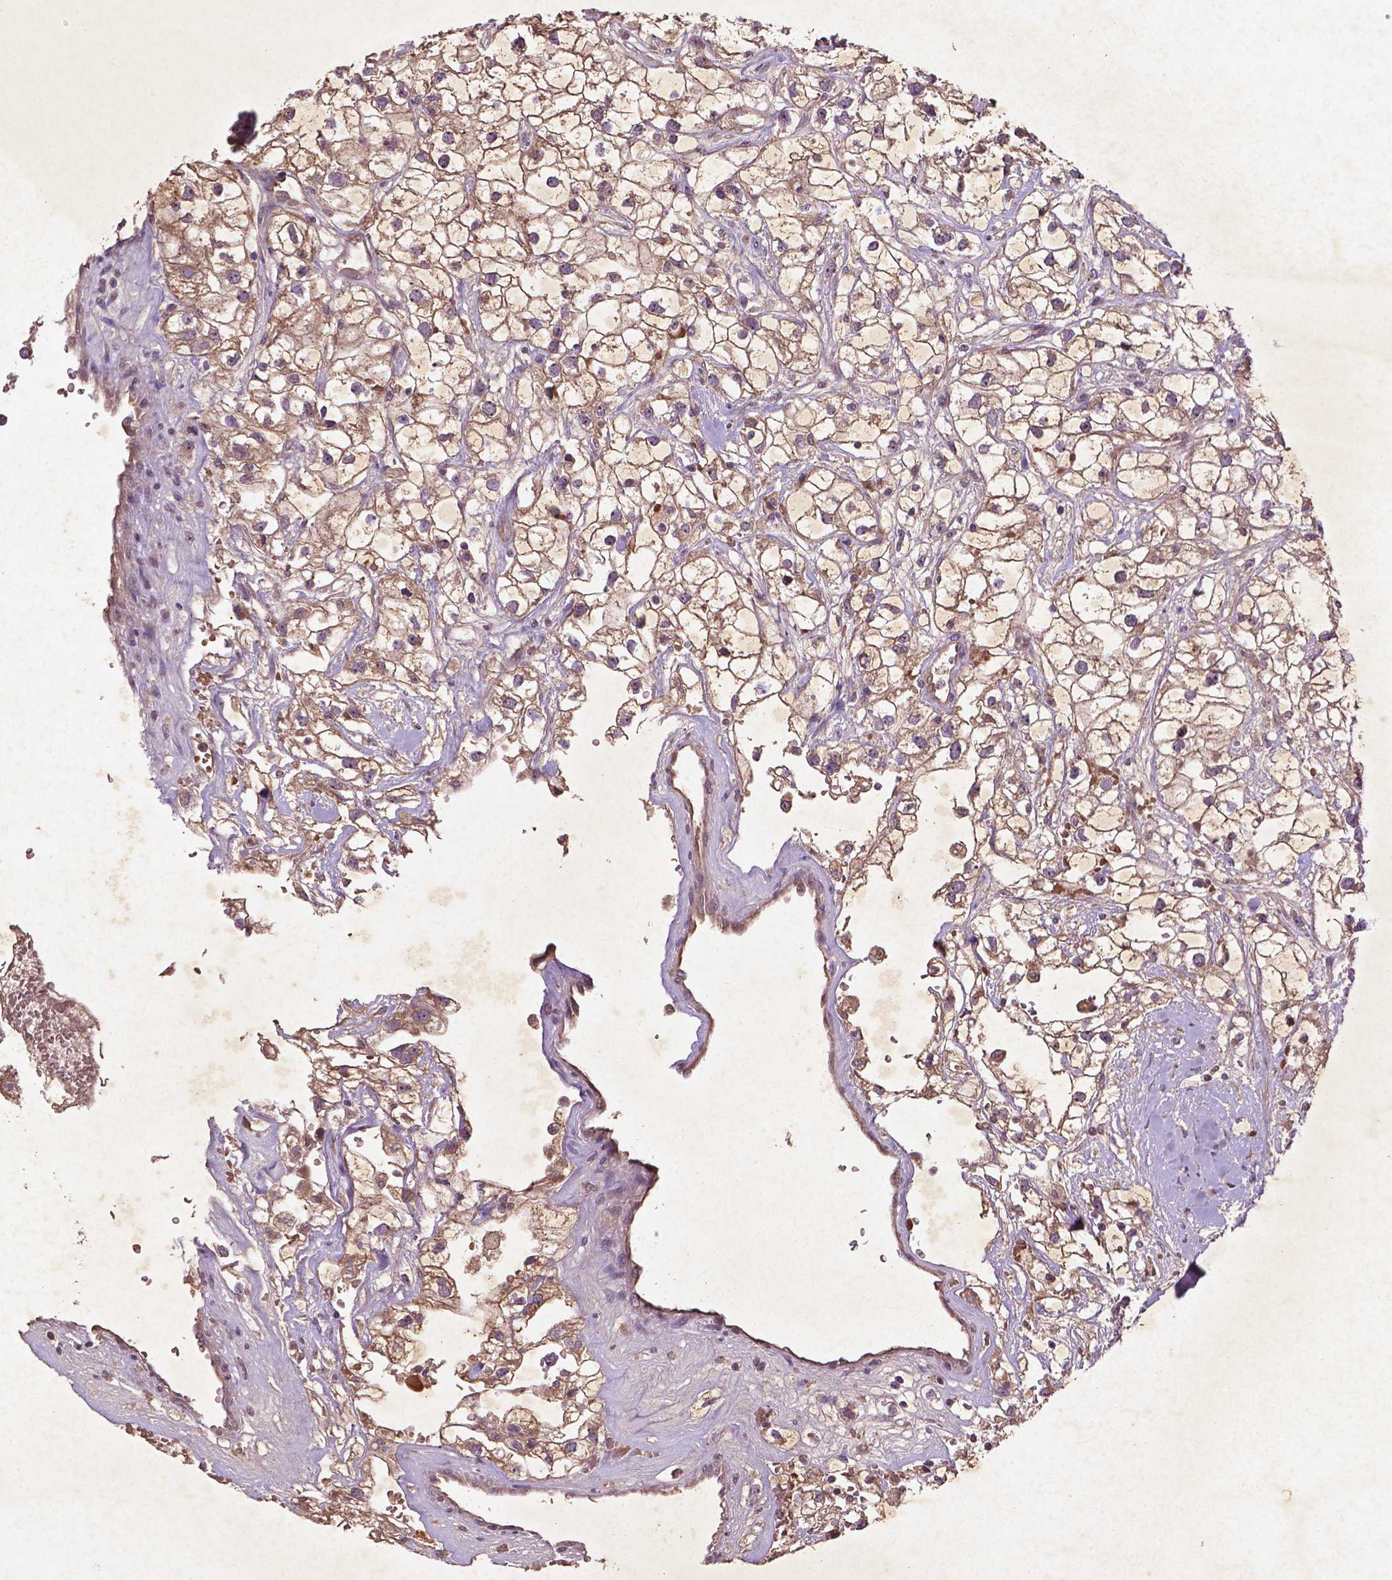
{"staining": {"intensity": "moderate", "quantity": ">75%", "location": "cytoplasmic/membranous"}, "tissue": "renal cancer", "cell_type": "Tumor cells", "image_type": "cancer", "snomed": [{"axis": "morphology", "description": "Adenocarcinoma, NOS"}, {"axis": "topography", "description": "Kidney"}], "caption": "Immunohistochemical staining of renal cancer (adenocarcinoma) shows moderate cytoplasmic/membranous protein staining in approximately >75% of tumor cells. (DAB = brown stain, brightfield microscopy at high magnification).", "gene": "COQ2", "patient": {"sex": "male", "age": 59}}